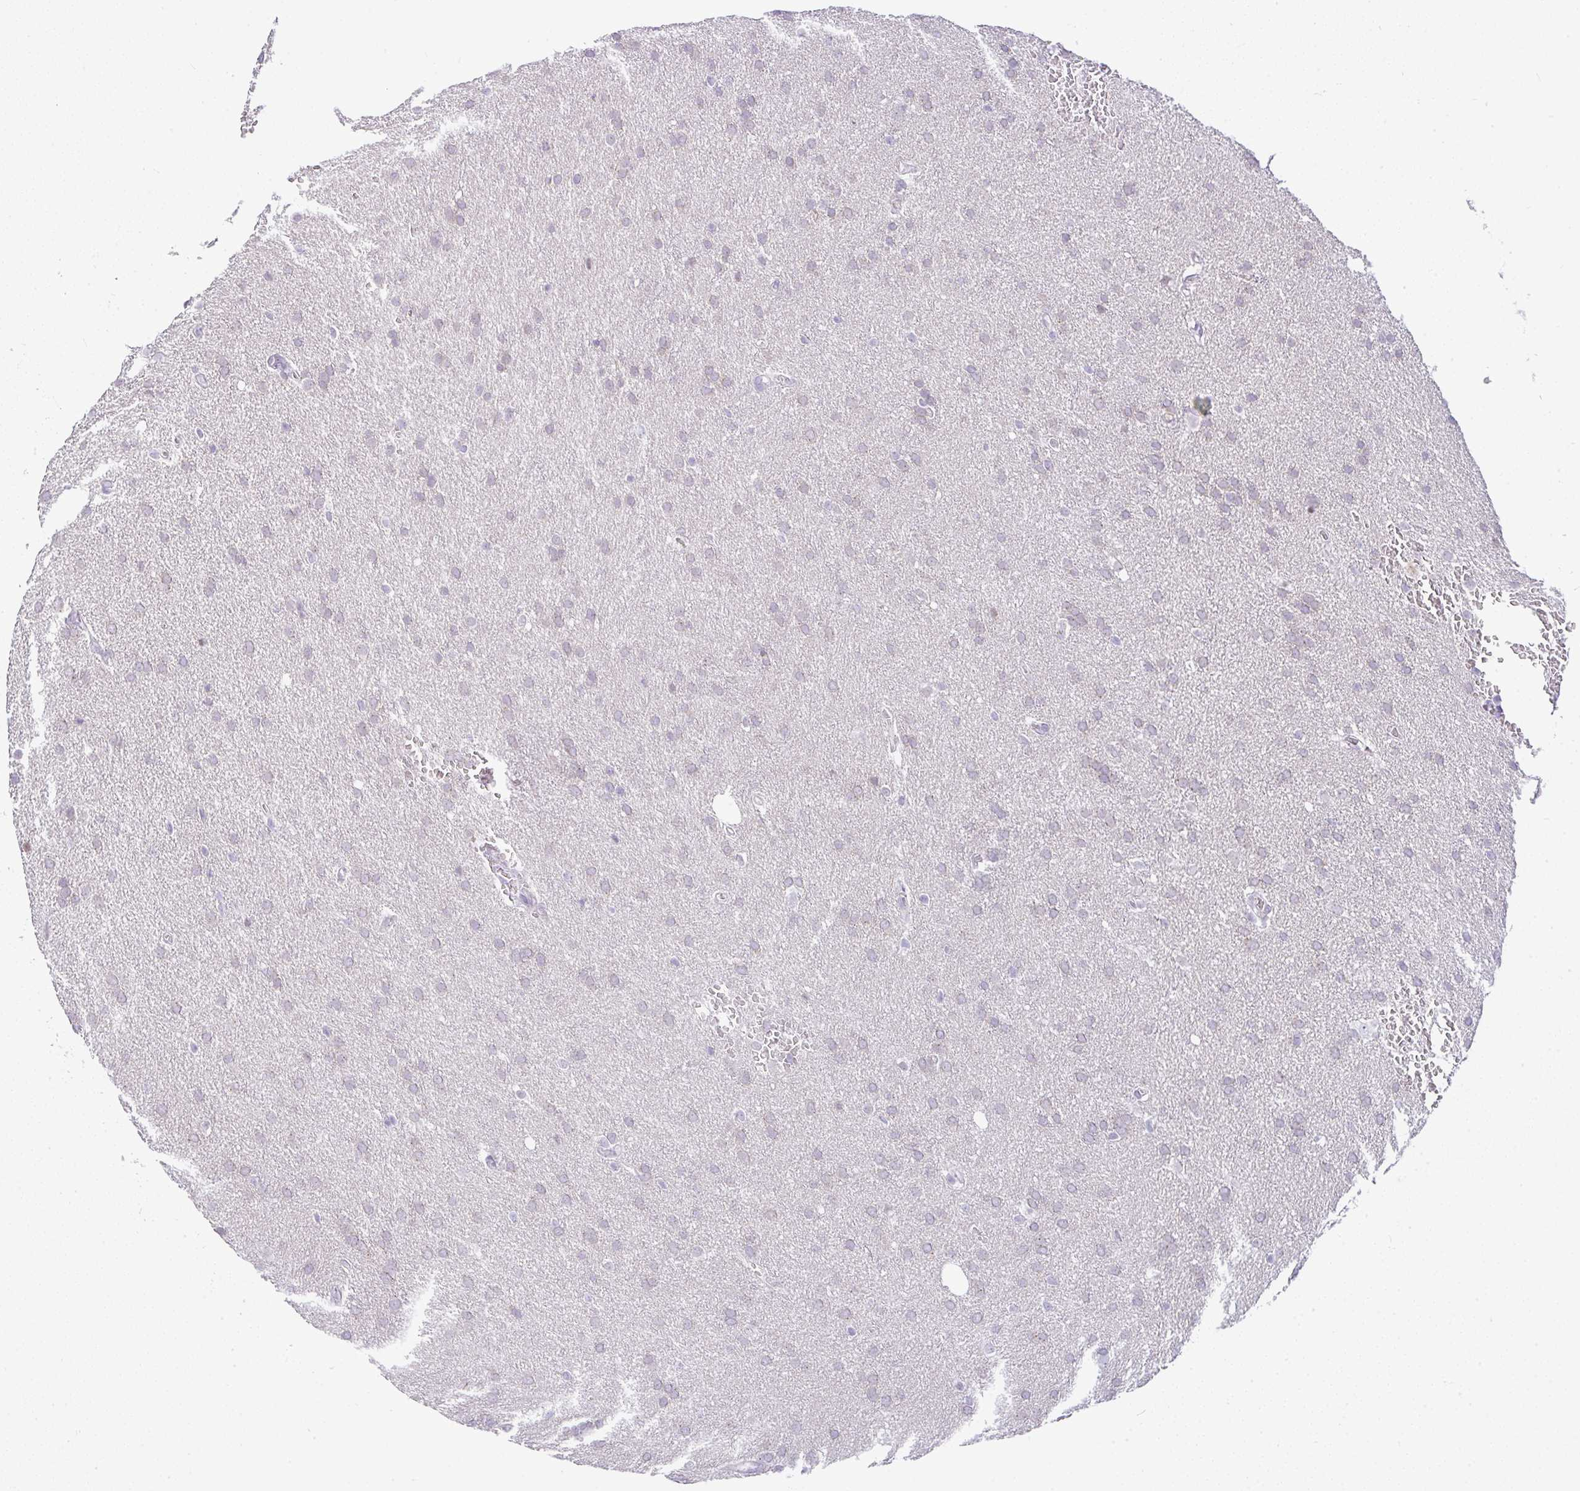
{"staining": {"intensity": "negative", "quantity": "none", "location": "none"}, "tissue": "glioma", "cell_type": "Tumor cells", "image_type": "cancer", "snomed": [{"axis": "morphology", "description": "Glioma, malignant, Low grade"}, {"axis": "topography", "description": "Brain"}], "caption": "There is no significant staining in tumor cells of glioma.", "gene": "FAM177A1", "patient": {"sex": "female", "age": 33}}